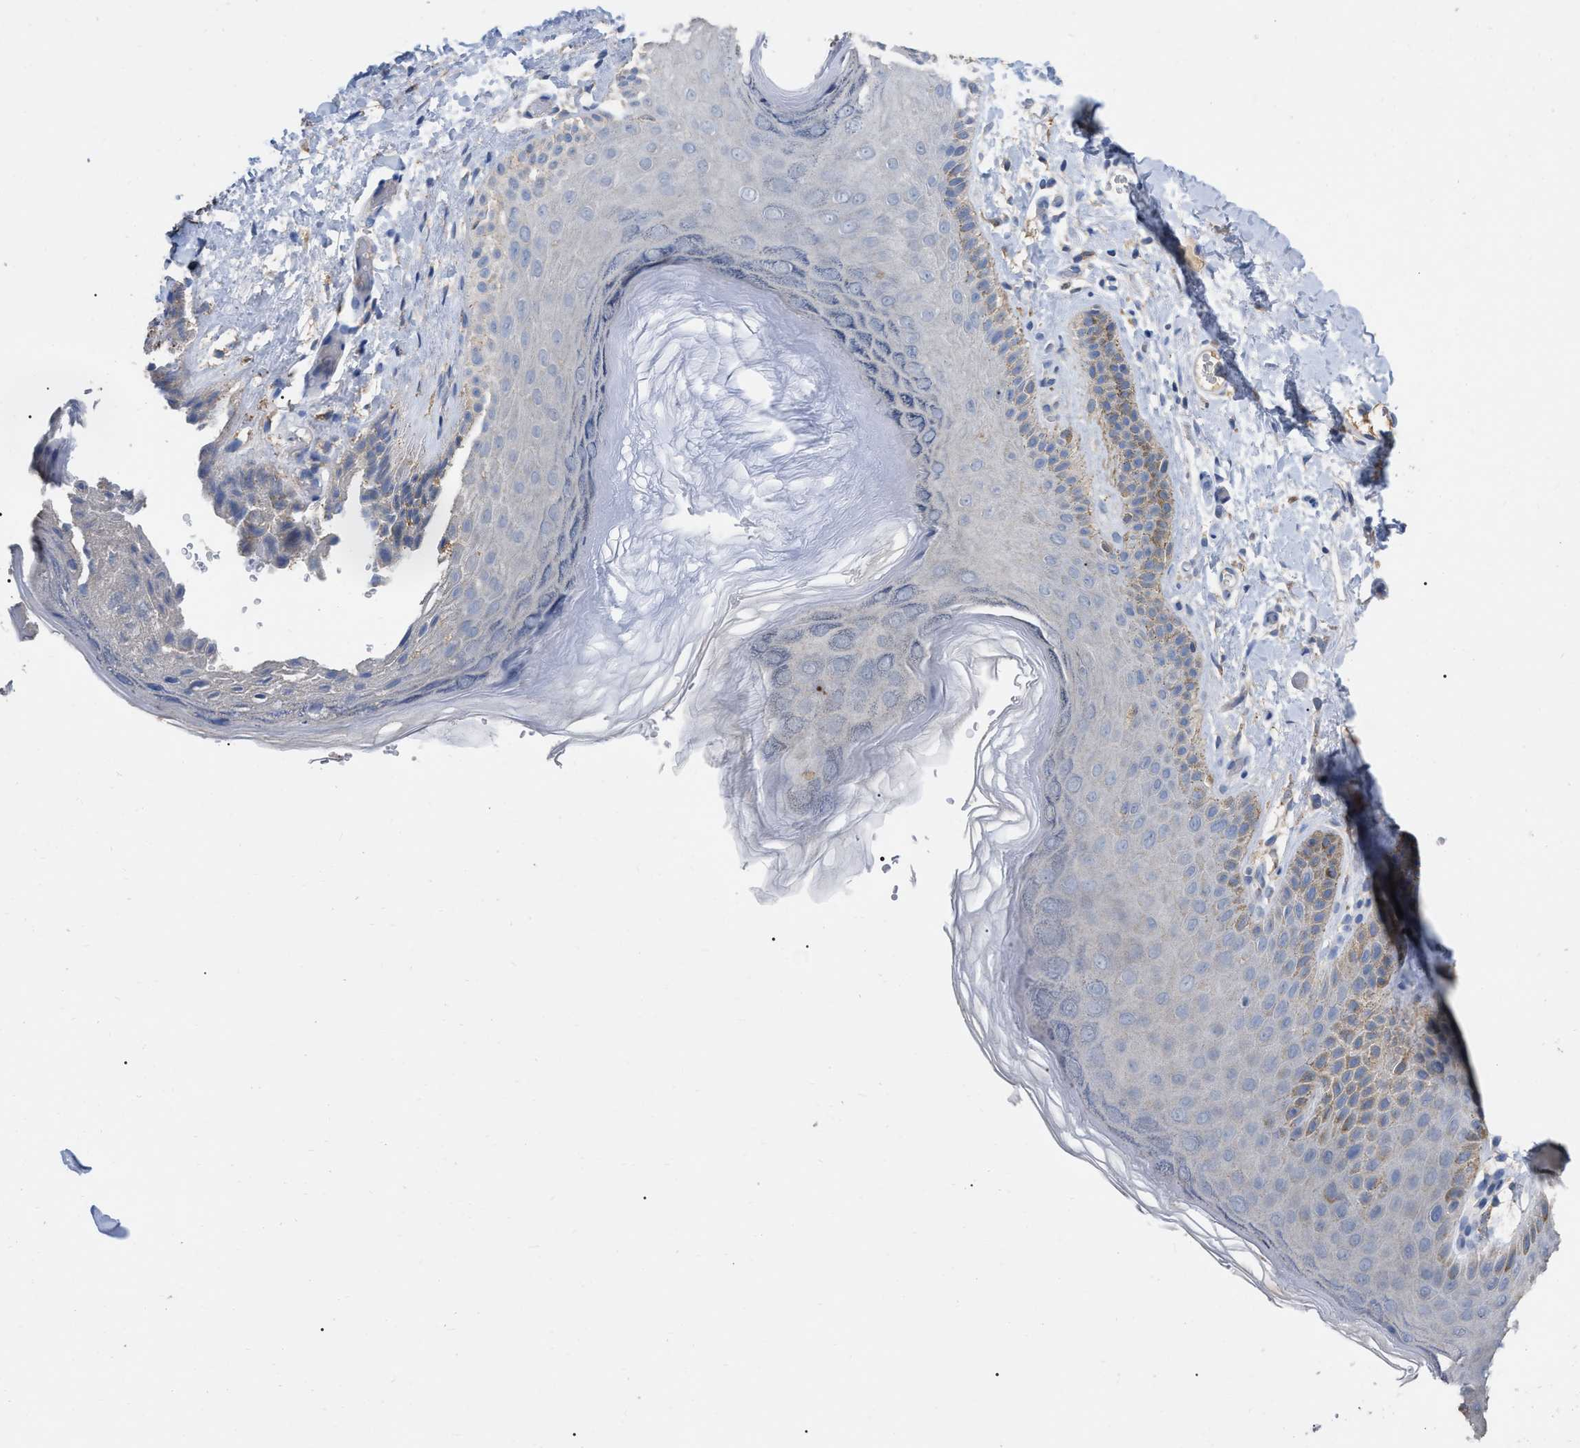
{"staining": {"intensity": "weak", "quantity": "<25%", "location": "cytoplasmic/membranous"}, "tissue": "skin", "cell_type": "Epidermal cells", "image_type": "normal", "snomed": [{"axis": "morphology", "description": "Normal tissue, NOS"}, {"axis": "topography", "description": "Anal"}], "caption": "Immunohistochemistry histopathology image of normal human skin stained for a protein (brown), which reveals no positivity in epidermal cells.", "gene": "GPR179", "patient": {"sex": "male", "age": 44}}